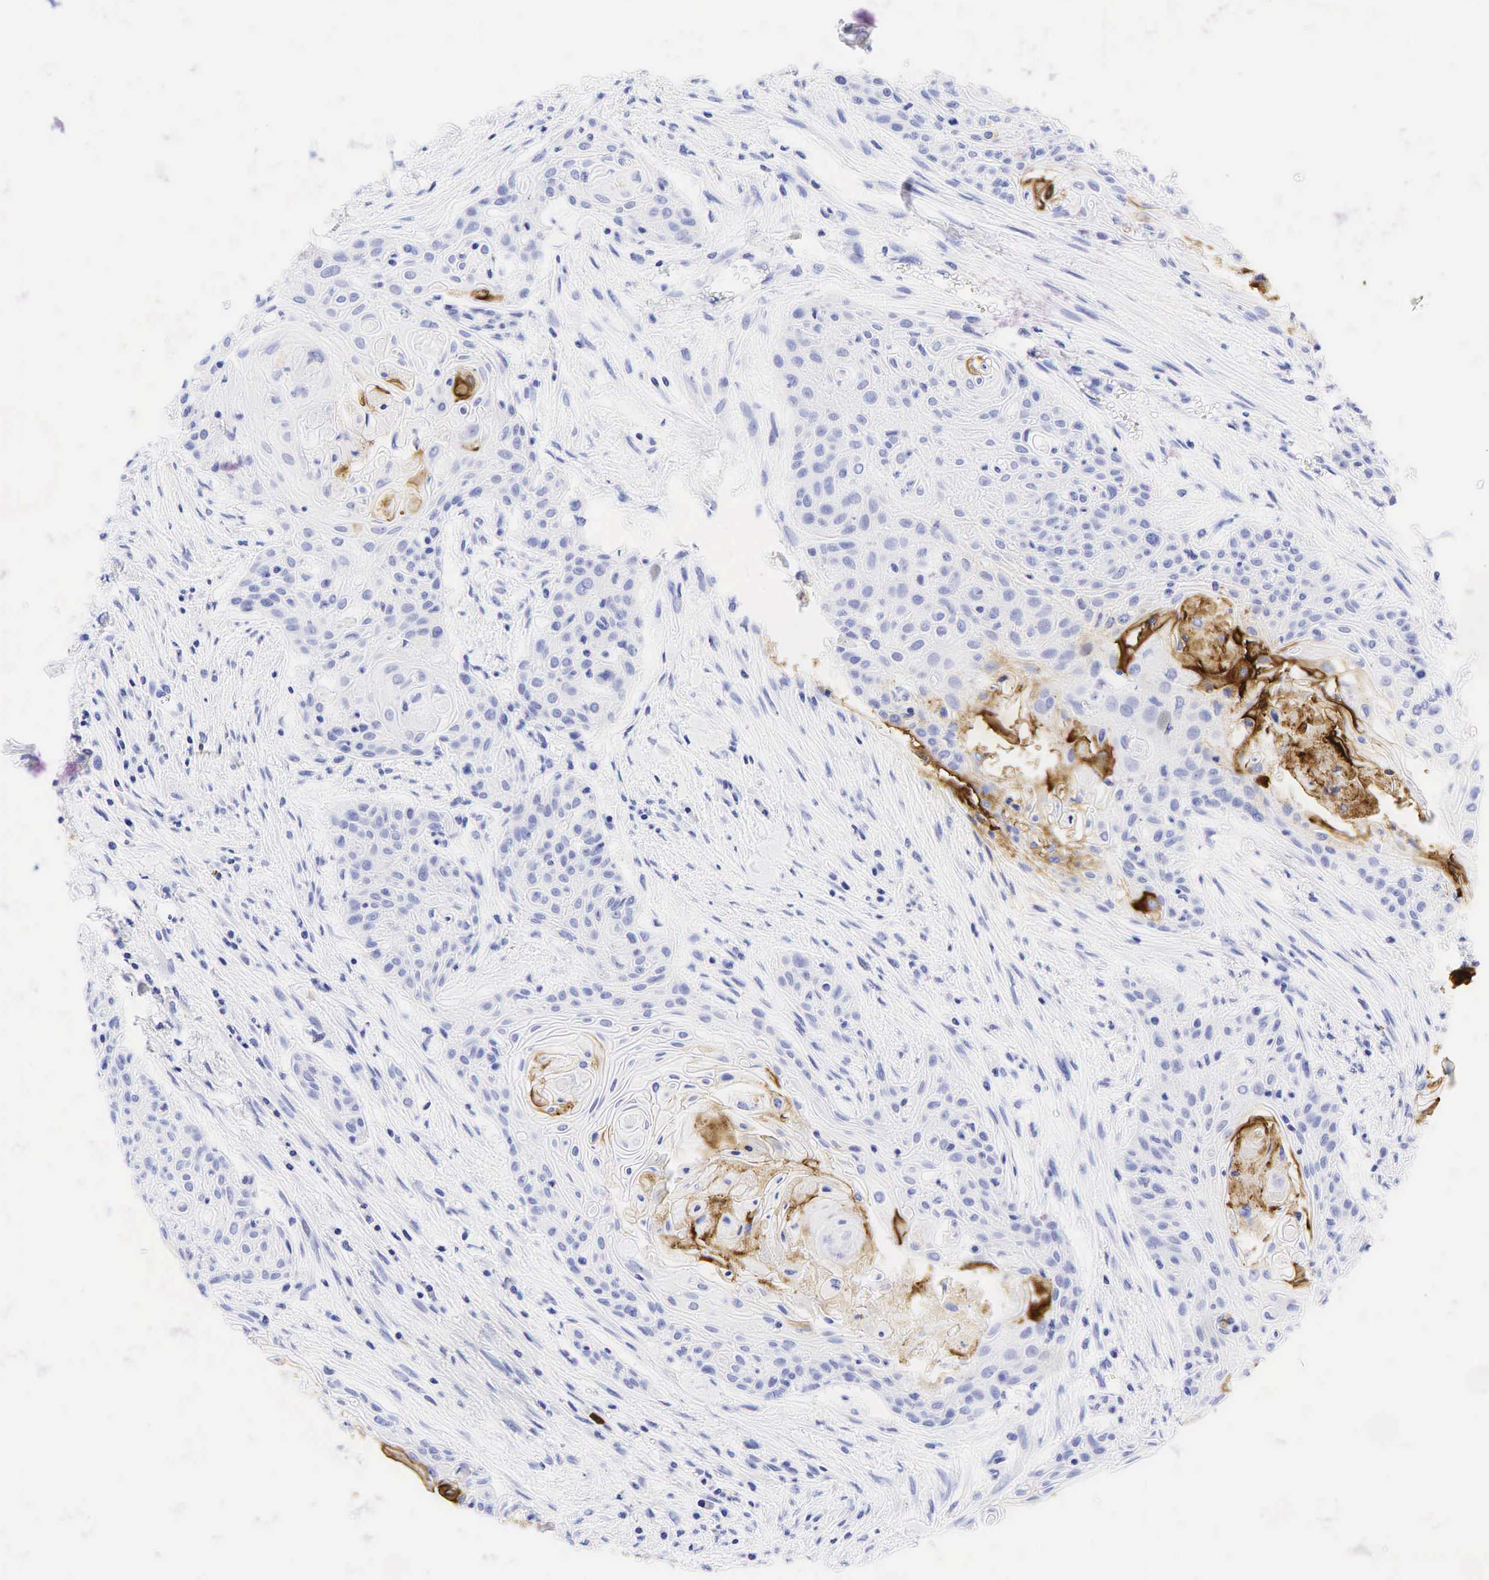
{"staining": {"intensity": "moderate", "quantity": "<25%", "location": "cytoplasmic/membranous"}, "tissue": "head and neck cancer", "cell_type": "Tumor cells", "image_type": "cancer", "snomed": [{"axis": "morphology", "description": "Squamous cell carcinoma, NOS"}, {"axis": "morphology", "description": "Squamous cell carcinoma, metastatic, NOS"}, {"axis": "topography", "description": "Lymph node"}, {"axis": "topography", "description": "Salivary gland"}, {"axis": "topography", "description": "Head-Neck"}], "caption": "The photomicrograph exhibits immunohistochemical staining of head and neck cancer (squamous cell carcinoma). There is moderate cytoplasmic/membranous expression is identified in about <25% of tumor cells.", "gene": "FUT4", "patient": {"sex": "female", "age": 74}}